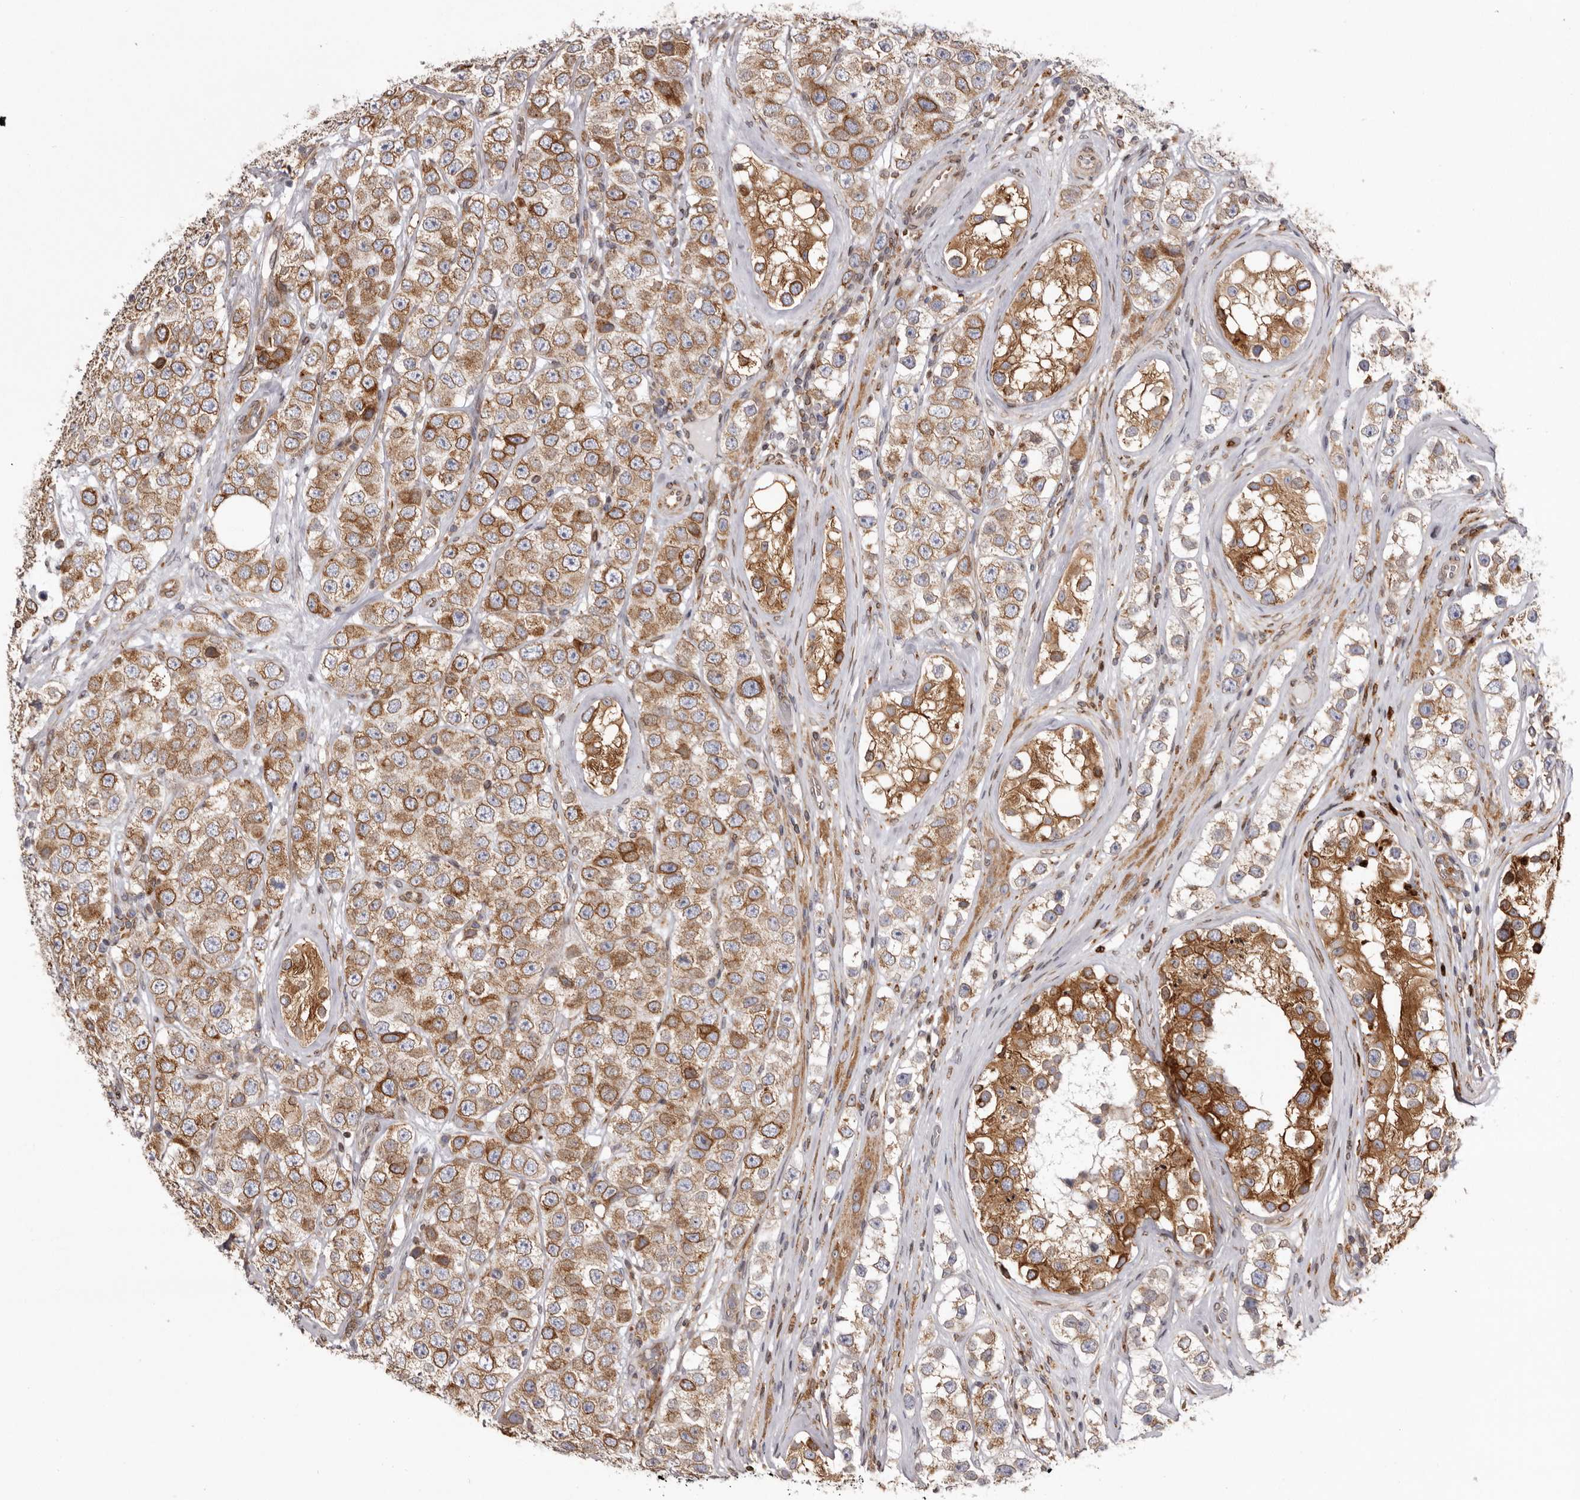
{"staining": {"intensity": "moderate", "quantity": ">75%", "location": "cytoplasmic/membranous"}, "tissue": "testis cancer", "cell_type": "Tumor cells", "image_type": "cancer", "snomed": [{"axis": "morphology", "description": "Seminoma, NOS"}, {"axis": "topography", "description": "Testis"}], "caption": "Testis cancer (seminoma) tissue shows moderate cytoplasmic/membranous positivity in about >75% of tumor cells, visualized by immunohistochemistry. (Brightfield microscopy of DAB IHC at high magnification).", "gene": "C4orf3", "patient": {"sex": "male", "age": 28}}